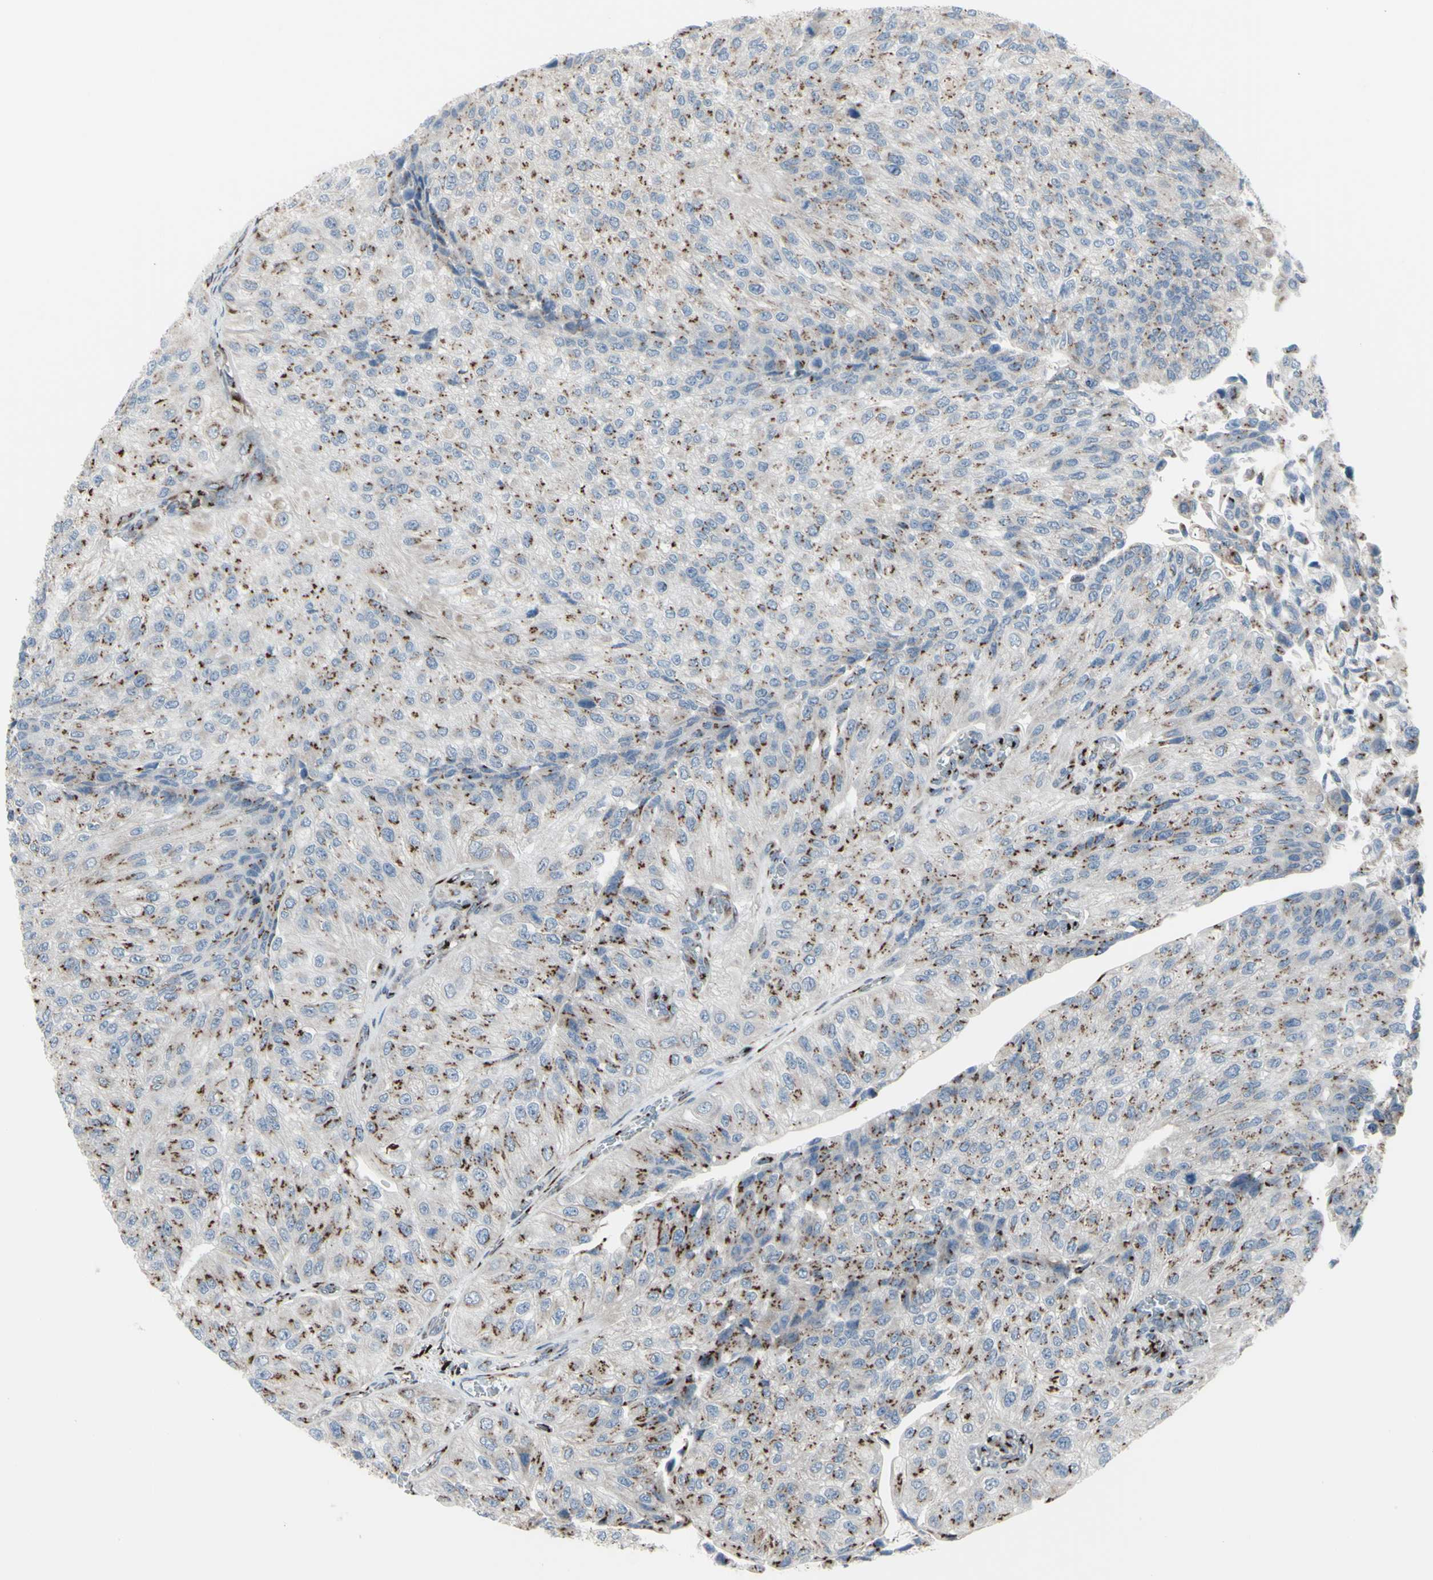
{"staining": {"intensity": "strong", "quantity": "25%-75%", "location": "cytoplasmic/membranous"}, "tissue": "urothelial cancer", "cell_type": "Tumor cells", "image_type": "cancer", "snomed": [{"axis": "morphology", "description": "Urothelial carcinoma, High grade"}, {"axis": "topography", "description": "Kidney"}, {"axis": "topography", "description": "Urinary bladder"}], "caption": "Immunohistochemistry (DAB) staining of high-grade urothelial carcinoma shows strong cytoplasmic/membranous protein staining in approximately 25%-75% of tumor cells.", "gene": "GLG1", "patient": {"sex": "male", "age": 77}}